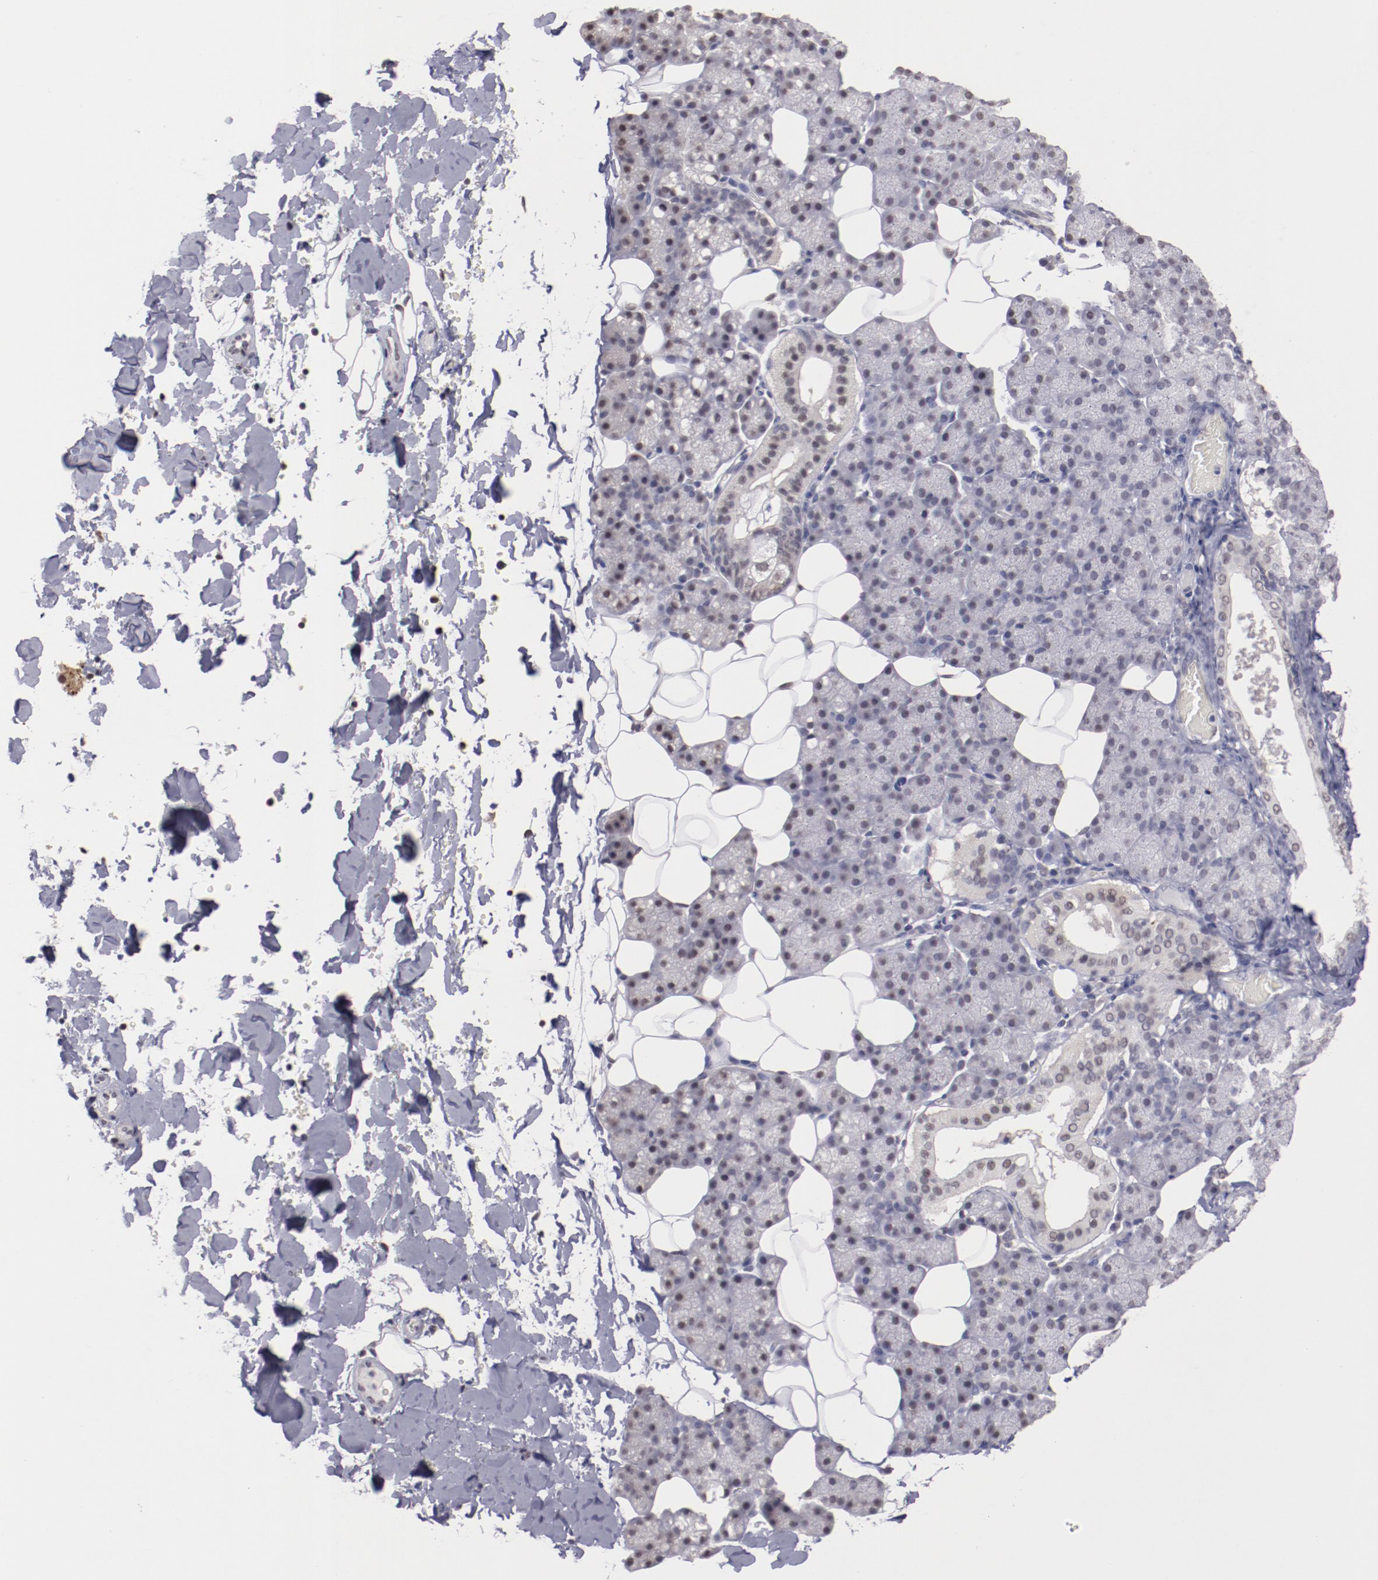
{"staining": {"intensity": "moderate", "quantity": "<25%", "location": "cytoplasmic/membranous,nuclear"}, "tissue": "salivary gland", "cell_type": "Glandular cells", "image_type": "normal", "snomed": [{"axis": "morphology", "description": "Normal tissue, NOS"}, {"axis": "topography", "description": "Lymph node"}, {"axis": "topography", "description": "Salivary gland"}], "caption": "Protein staining of normal salivary gland shows moderate cytoplasmic/membranous,nuclear staining in about <25% of glandular cells.", "gene": "NRXN3", "patient": {"sex": "male", "age": 8}}